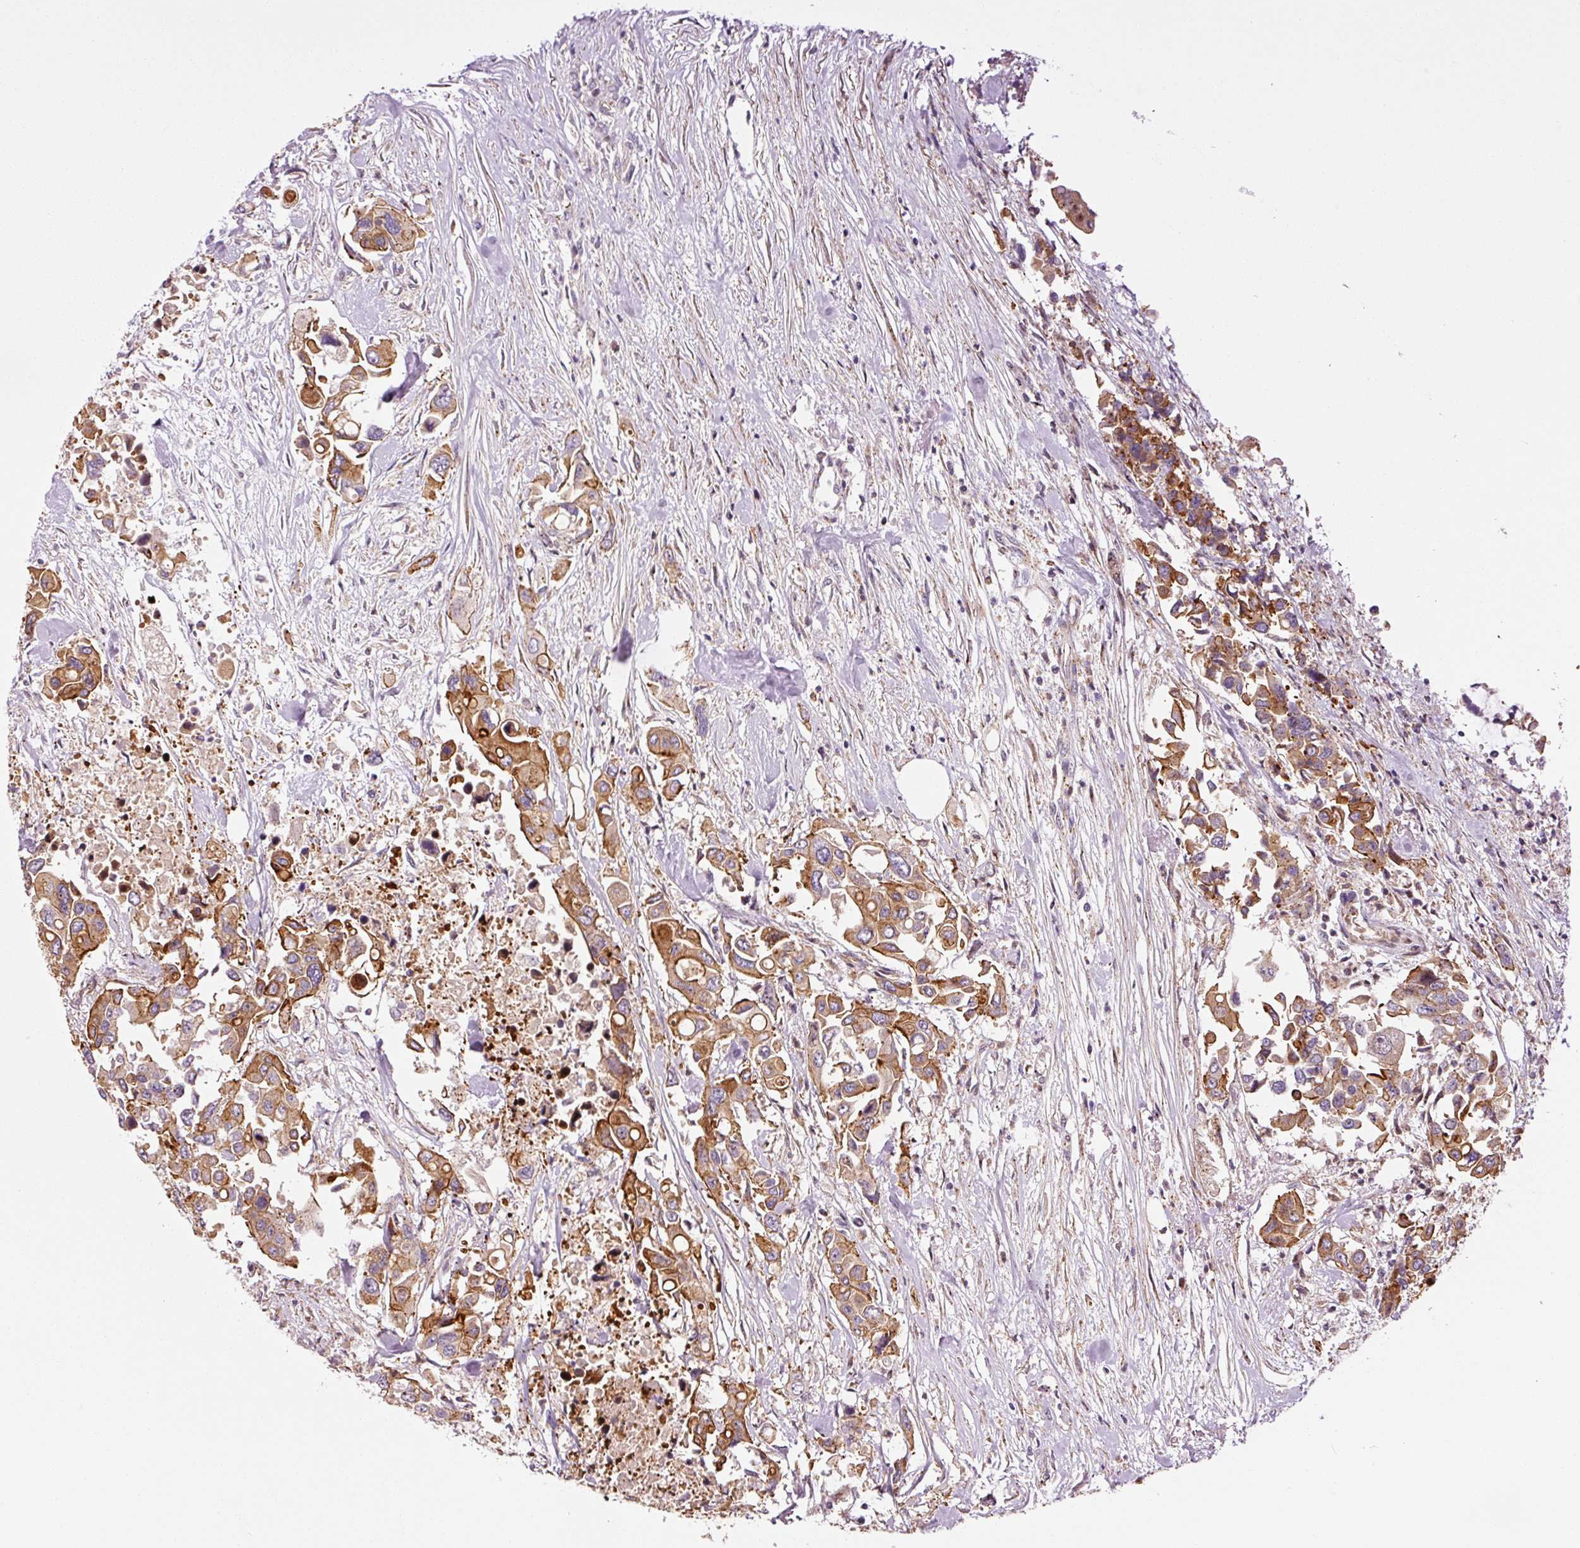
{"staining": {"intensity": "moderate", "quantity": ">75%", "location": "cytoplasmic/membranous"}, "tissue": "colorectal cancer", "cell_type": "Tumor cells", "image_type": "cancer", "snomed": [{"axis": "morphology", "description": "Adenocarcinoma, NOS"}, {"axis": "topography", "description": "Colon"}], "caption": "Moderate cytoplasmic/membranous protein staining is present in about >75% of tumor cells in adenocarcinoma (colorectal).", "gene": "ANKRD20A1", "patient": {"sex": "male", "age": 77}}